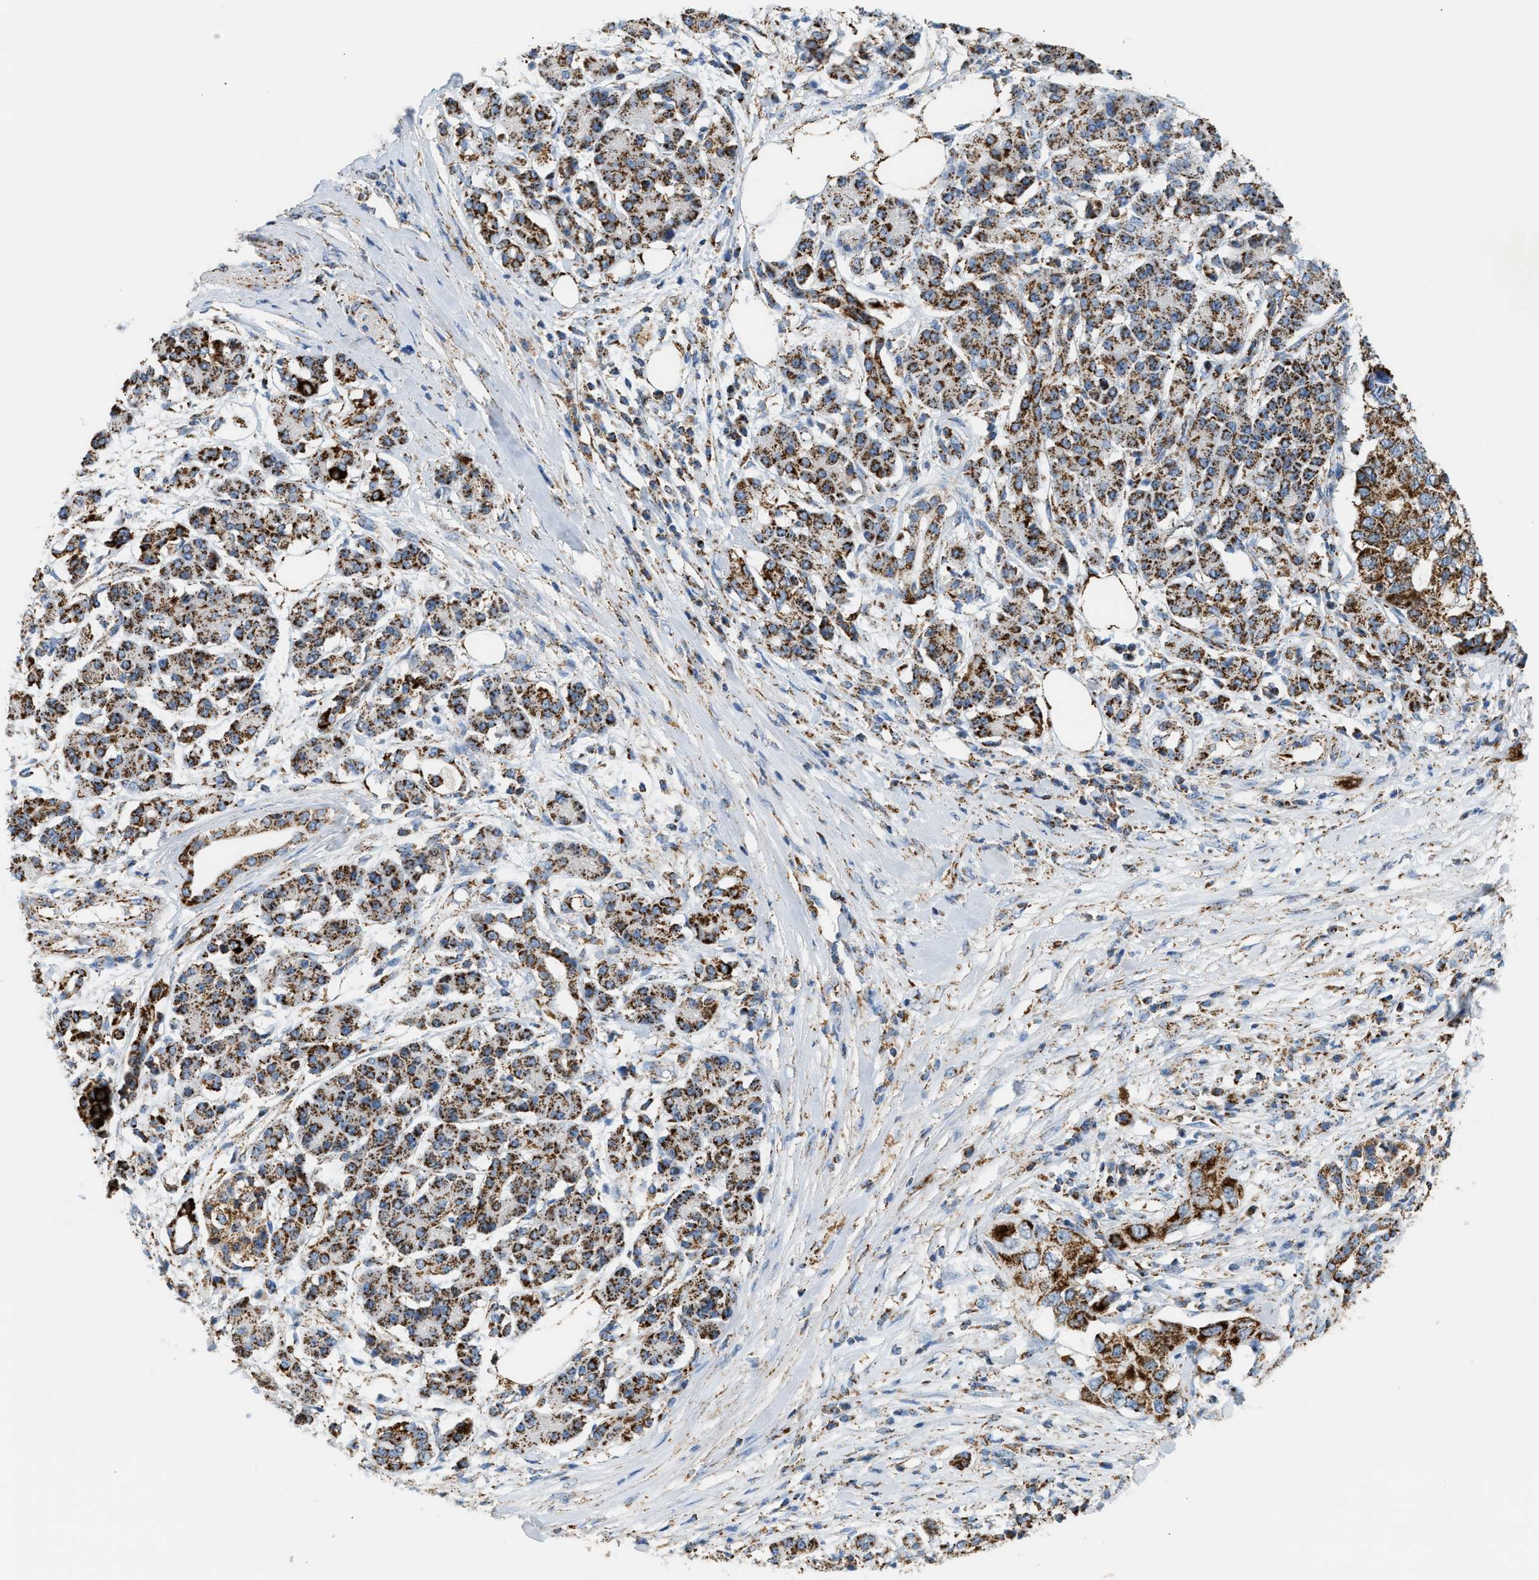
{"staining": {"intensity": "strong", "quantity": ">75%", "location": "cytoplasmic/membranous"}, "tissue": "pancreatic cancer", "cell_type": "Tumor cells", "image_type": "cancer", "snomed": [{"axis": "morphology", "description": "Adenocarcinoma, NOS"}, {"axis": "topography", "description": "Pancreas"}], "caption": "Immunohistochemical staining of human pancreatic cancer exhibits strong cytoplasmic/membranous protein positivity in about >75% of tumor cells.", "gene": "OGDH", "patient": {"sex": "female", "age": 56}}